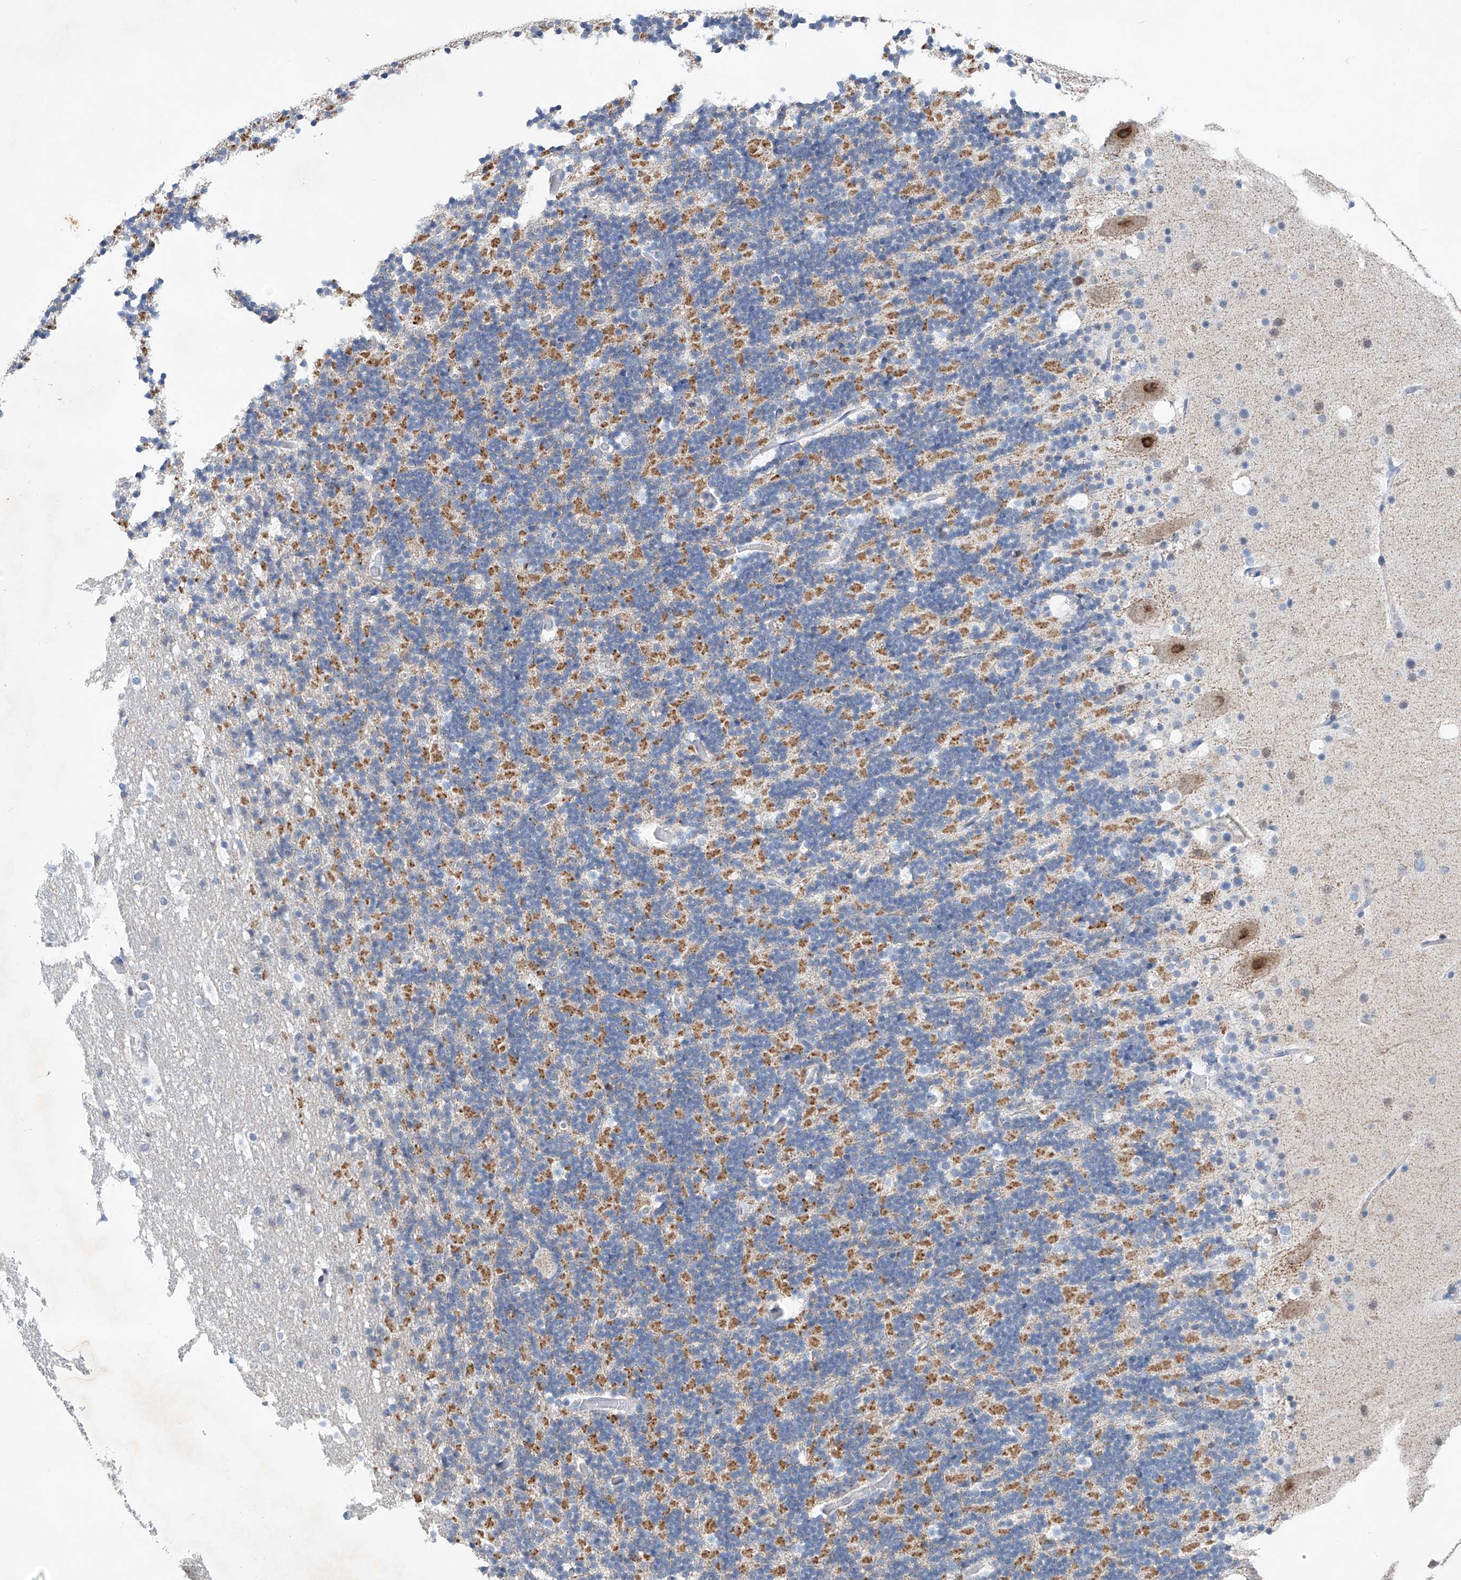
{"staining": {"intensity": "moderate", "quantity": "25%-75%", "location": "cytoplasmic/membranous"}, "tissue": "cerebellum", "cell_type": "Cells in granular layer", "image_type": "normal", "snomed": [{"axis": "morphology", "description": "Normal tissue, NOS"}, {"axis": "topography", "description": "Cerebellum"}], "caption": "Normal cerebellum reveals moderate cytoplasmic/membranous positivity in about 25%-75% of cells in granular layer.", "gene": "KLF15", "patient": {"sex": "male", "age": 57}}